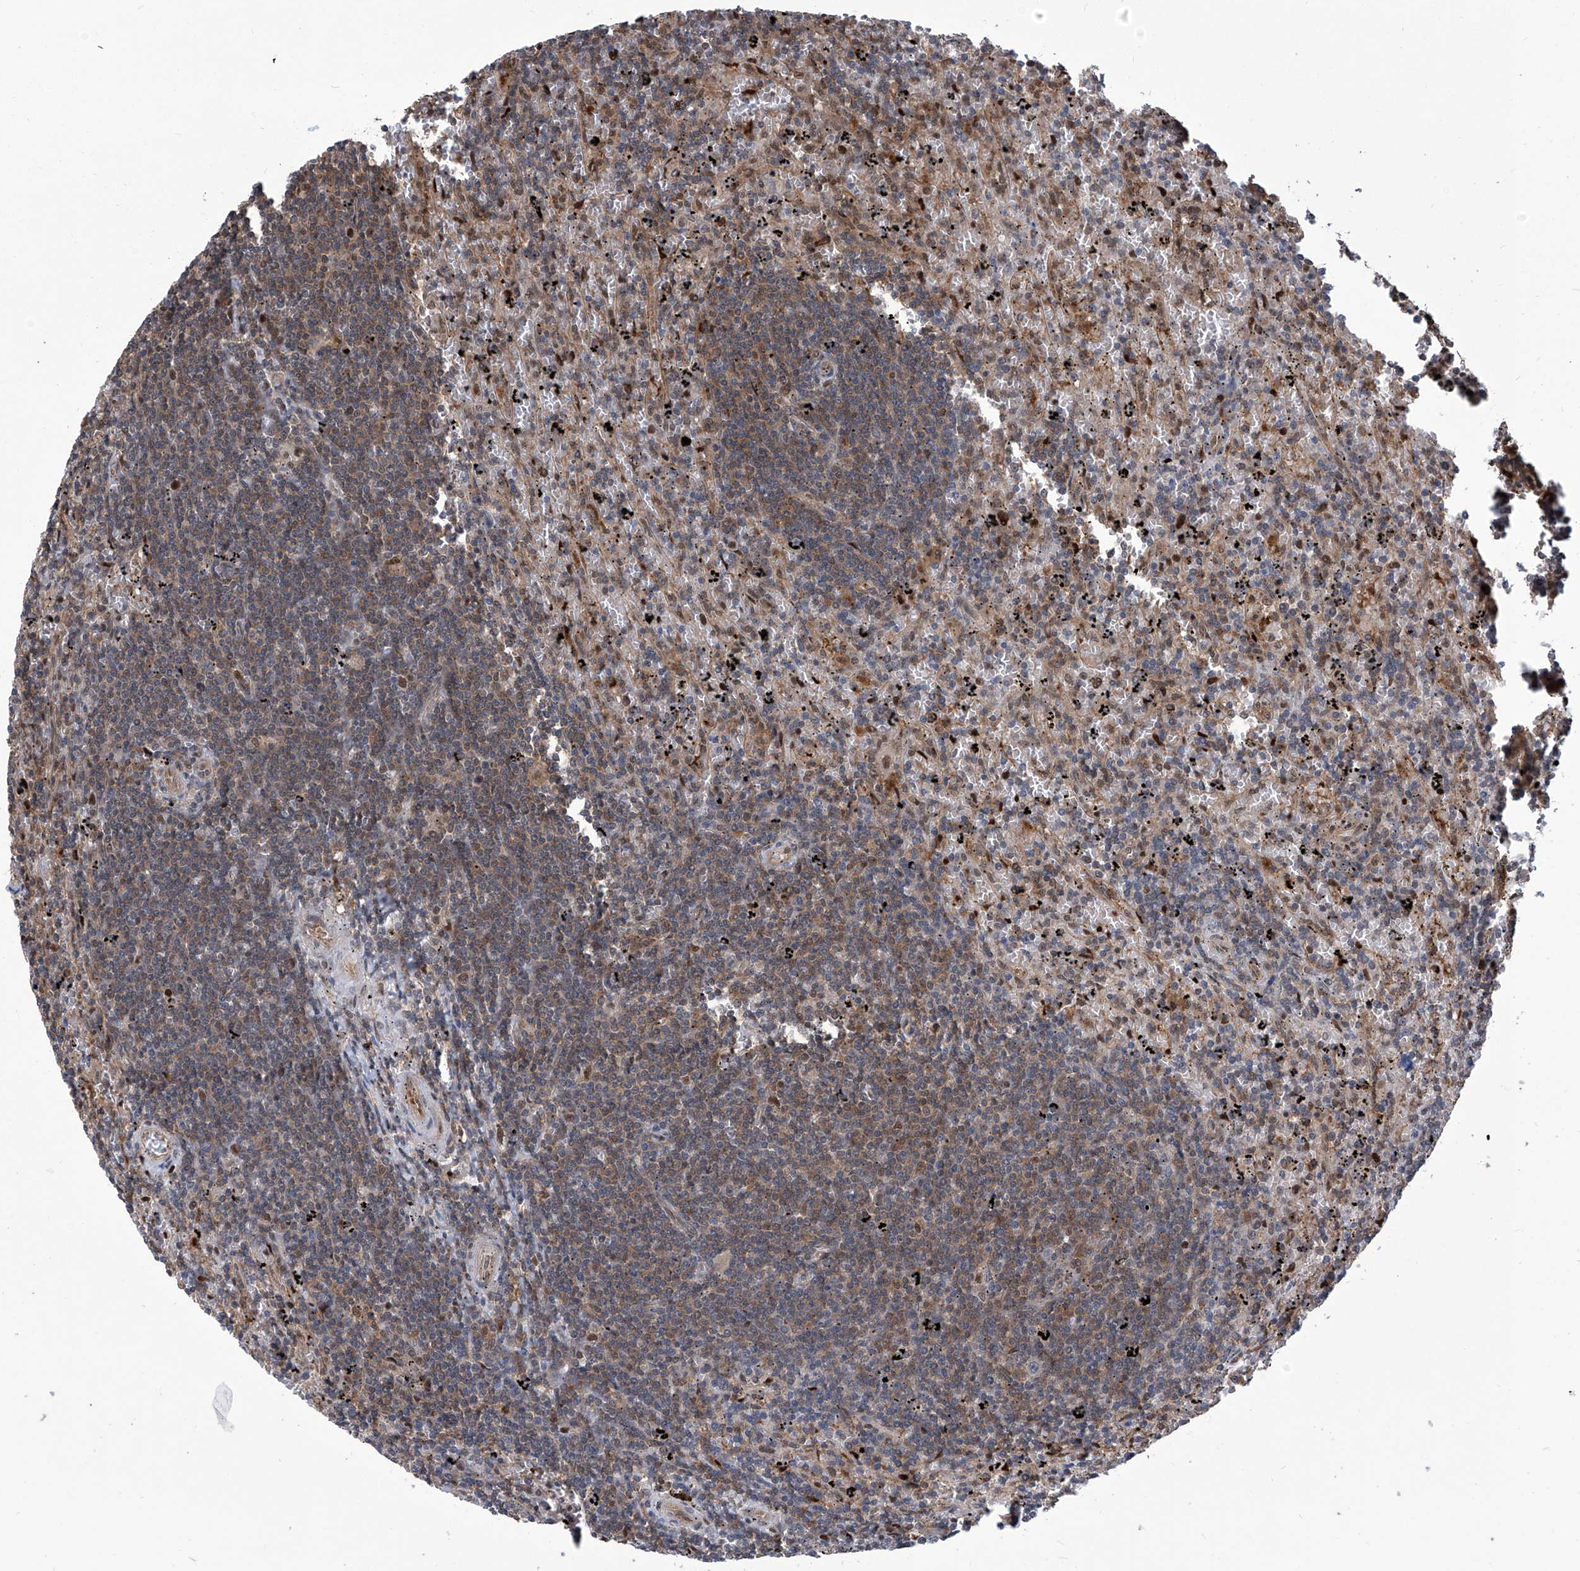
{"staining": {"intensity": "weak", "quantity": "25%-75%", "location": "cytoplasmic/membranous"}, "tissue": "lymphoma", "cell_type": "Tumor cells", "image_type": "cancer", "snomed": [{"axis": "morphology", "description": "Malignant lymphoma, non-Hodgkin's type, Low grade"}, {"axis": "topography", "description": "Spleen"}], "caption": "The histopathology image exhibits staining of low-grade malignant lymphoma, non-Hodgkin's type, revealing weak cytoplasmic/membranous protein positivity (brown color) within tumor cells. (Stains: DAB in brown, nuclei in blue, Microscopy: brightfield microscopy at high magnification).", "gene": "PSMB1", "patient": {"sex": "male", "age": 76}}